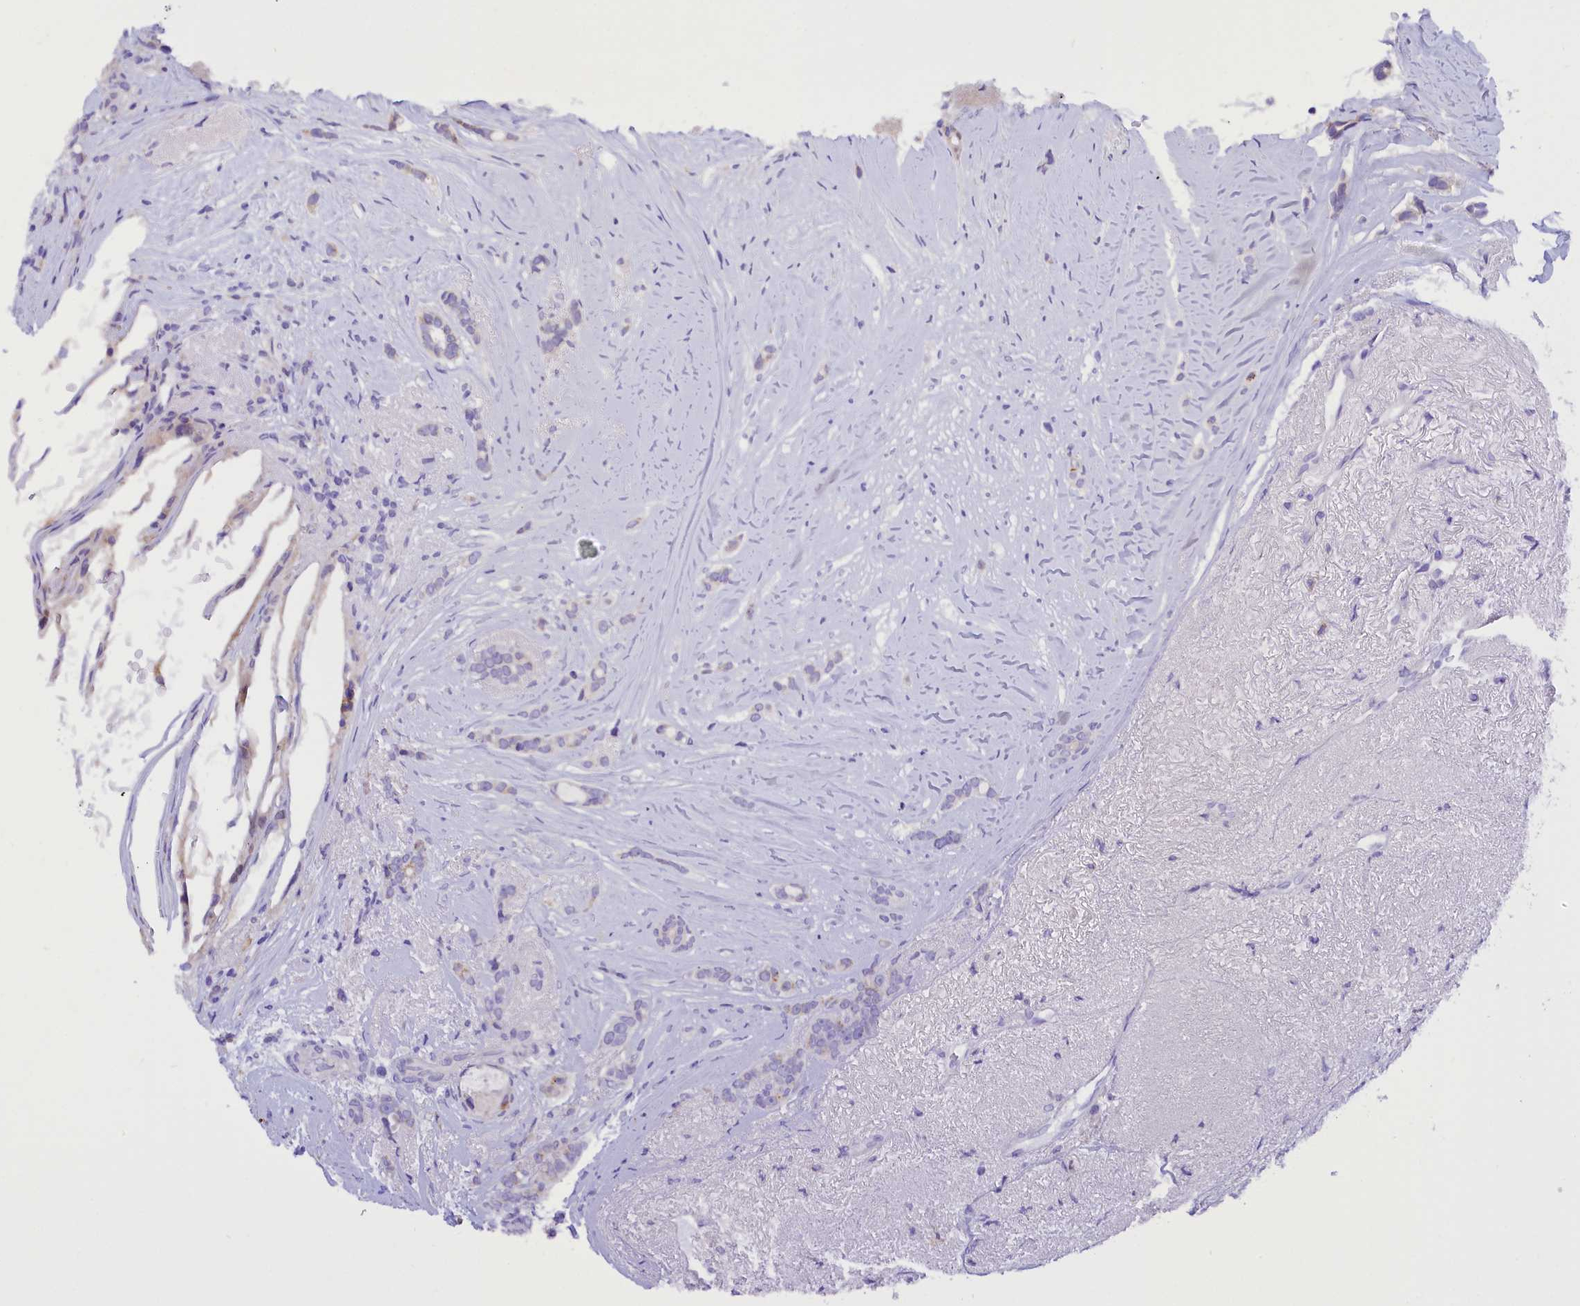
{"staining": {"intensity": "negative", "quantity": "none", "location": "none"}, "tissue": "breast cancer", "cell_type": "Tumor cells", "image_type": "cancer", "snomed": [{"axis": "morphology", "description": "Lobular carcinoma"}, {"axis": "topography", "description": "Breast"}], "caption": "Tumor cells show no significant positivity in breast cancer (lobular carcinoma).", "gene": "COL6A5", "patient": {"sex": "female", "age": 51}}